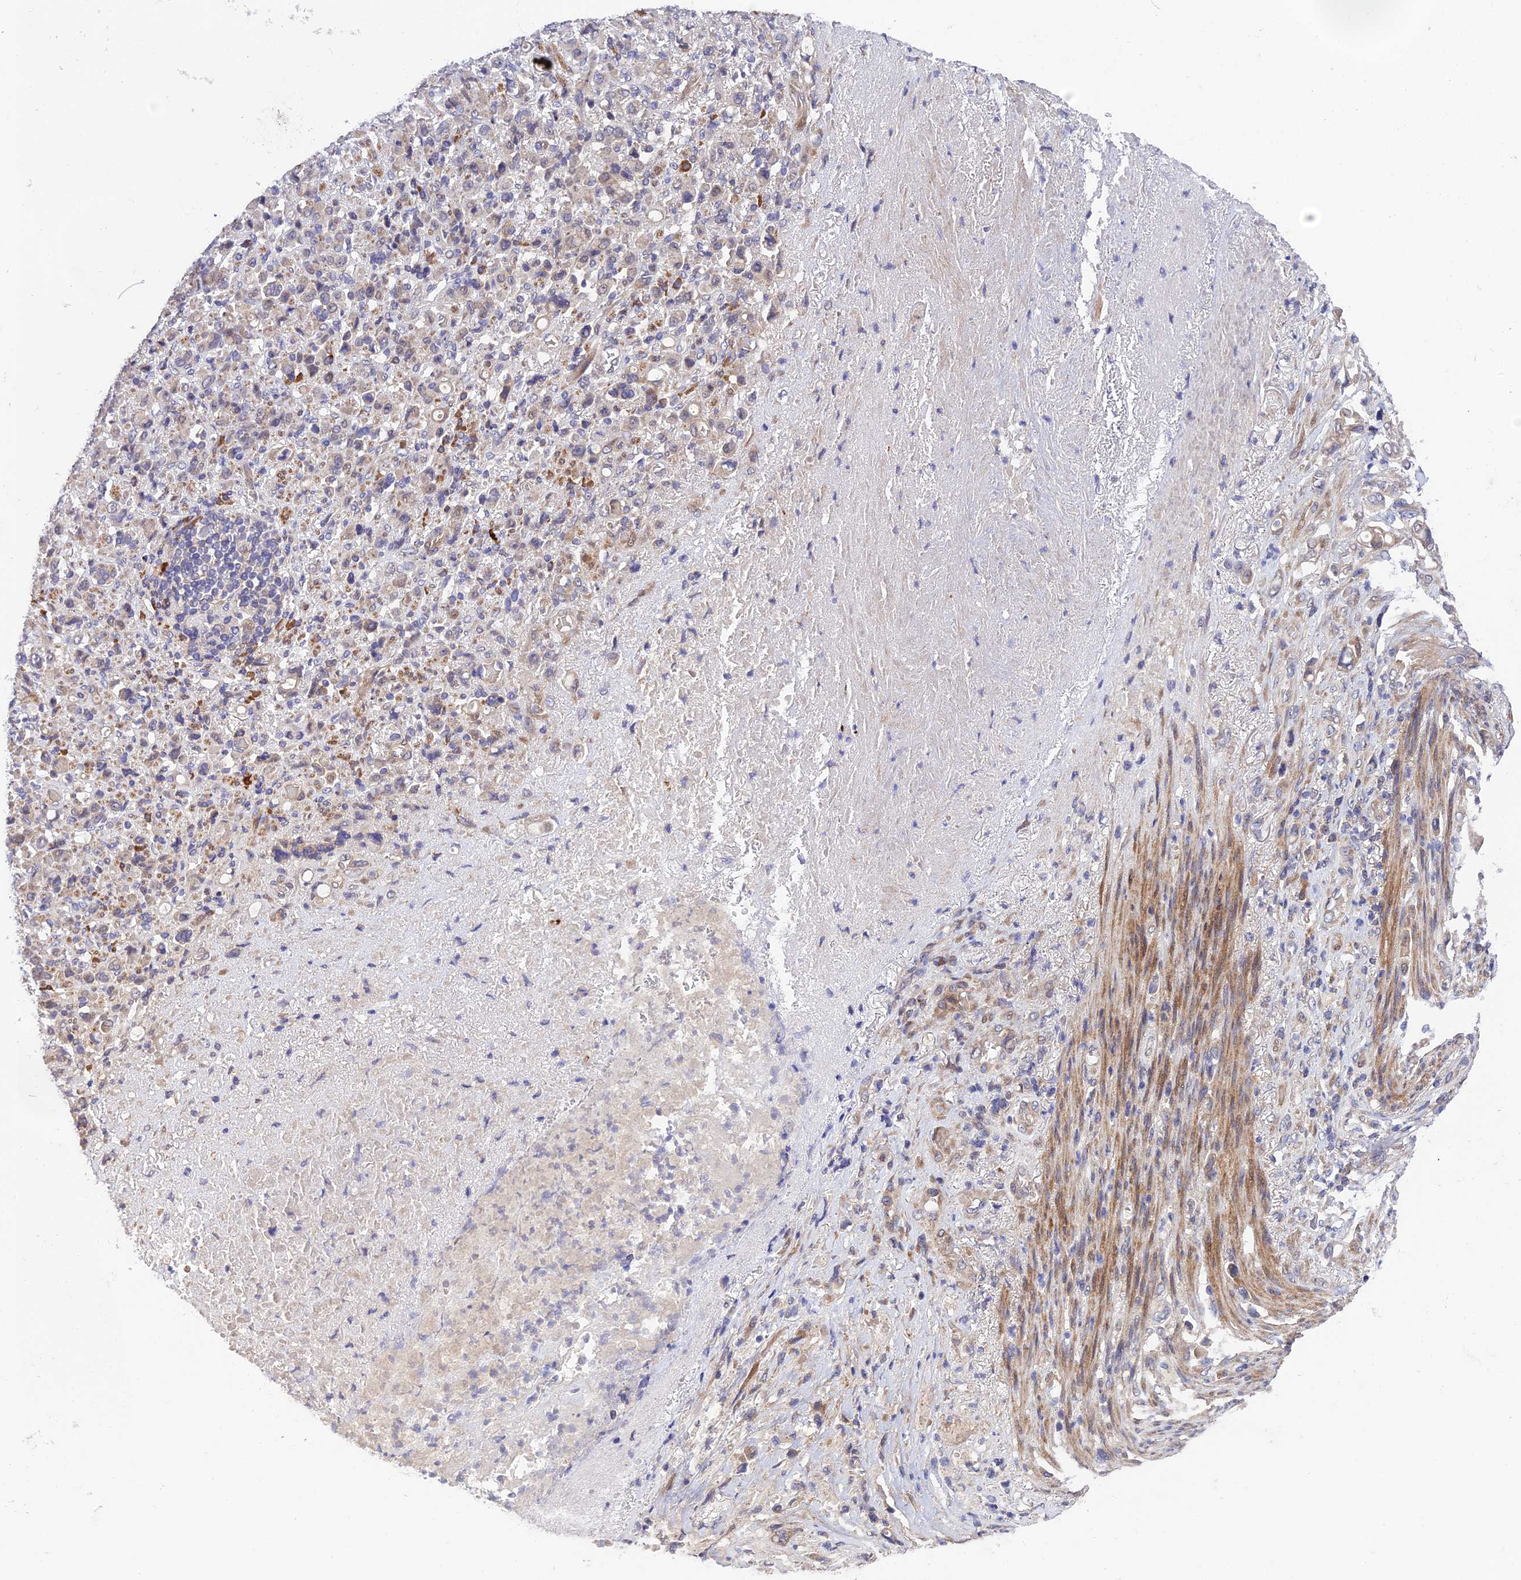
{"staining": {"intensity": "negative", "quantity": "none", "location": "none"}, "tissue": "stomach cancer", "cell_type": "Tumor cells", "image_type": "cancer", "snomed": [{"axis": "morphology", "description": "Normal tissue, NOS"}, {"axis": "morphology", "description": "Adenocarcinoma, NOS"}, {"axis": "topography", "description": "Stomach"}], "caption": "This is an immunohistochemistry (IHC) photomicrograph of human stomach adenocarcinoma. There is no expression in tumor cells.", "gene": "UROS", "patient": {"sex": "female", "age": 79}}